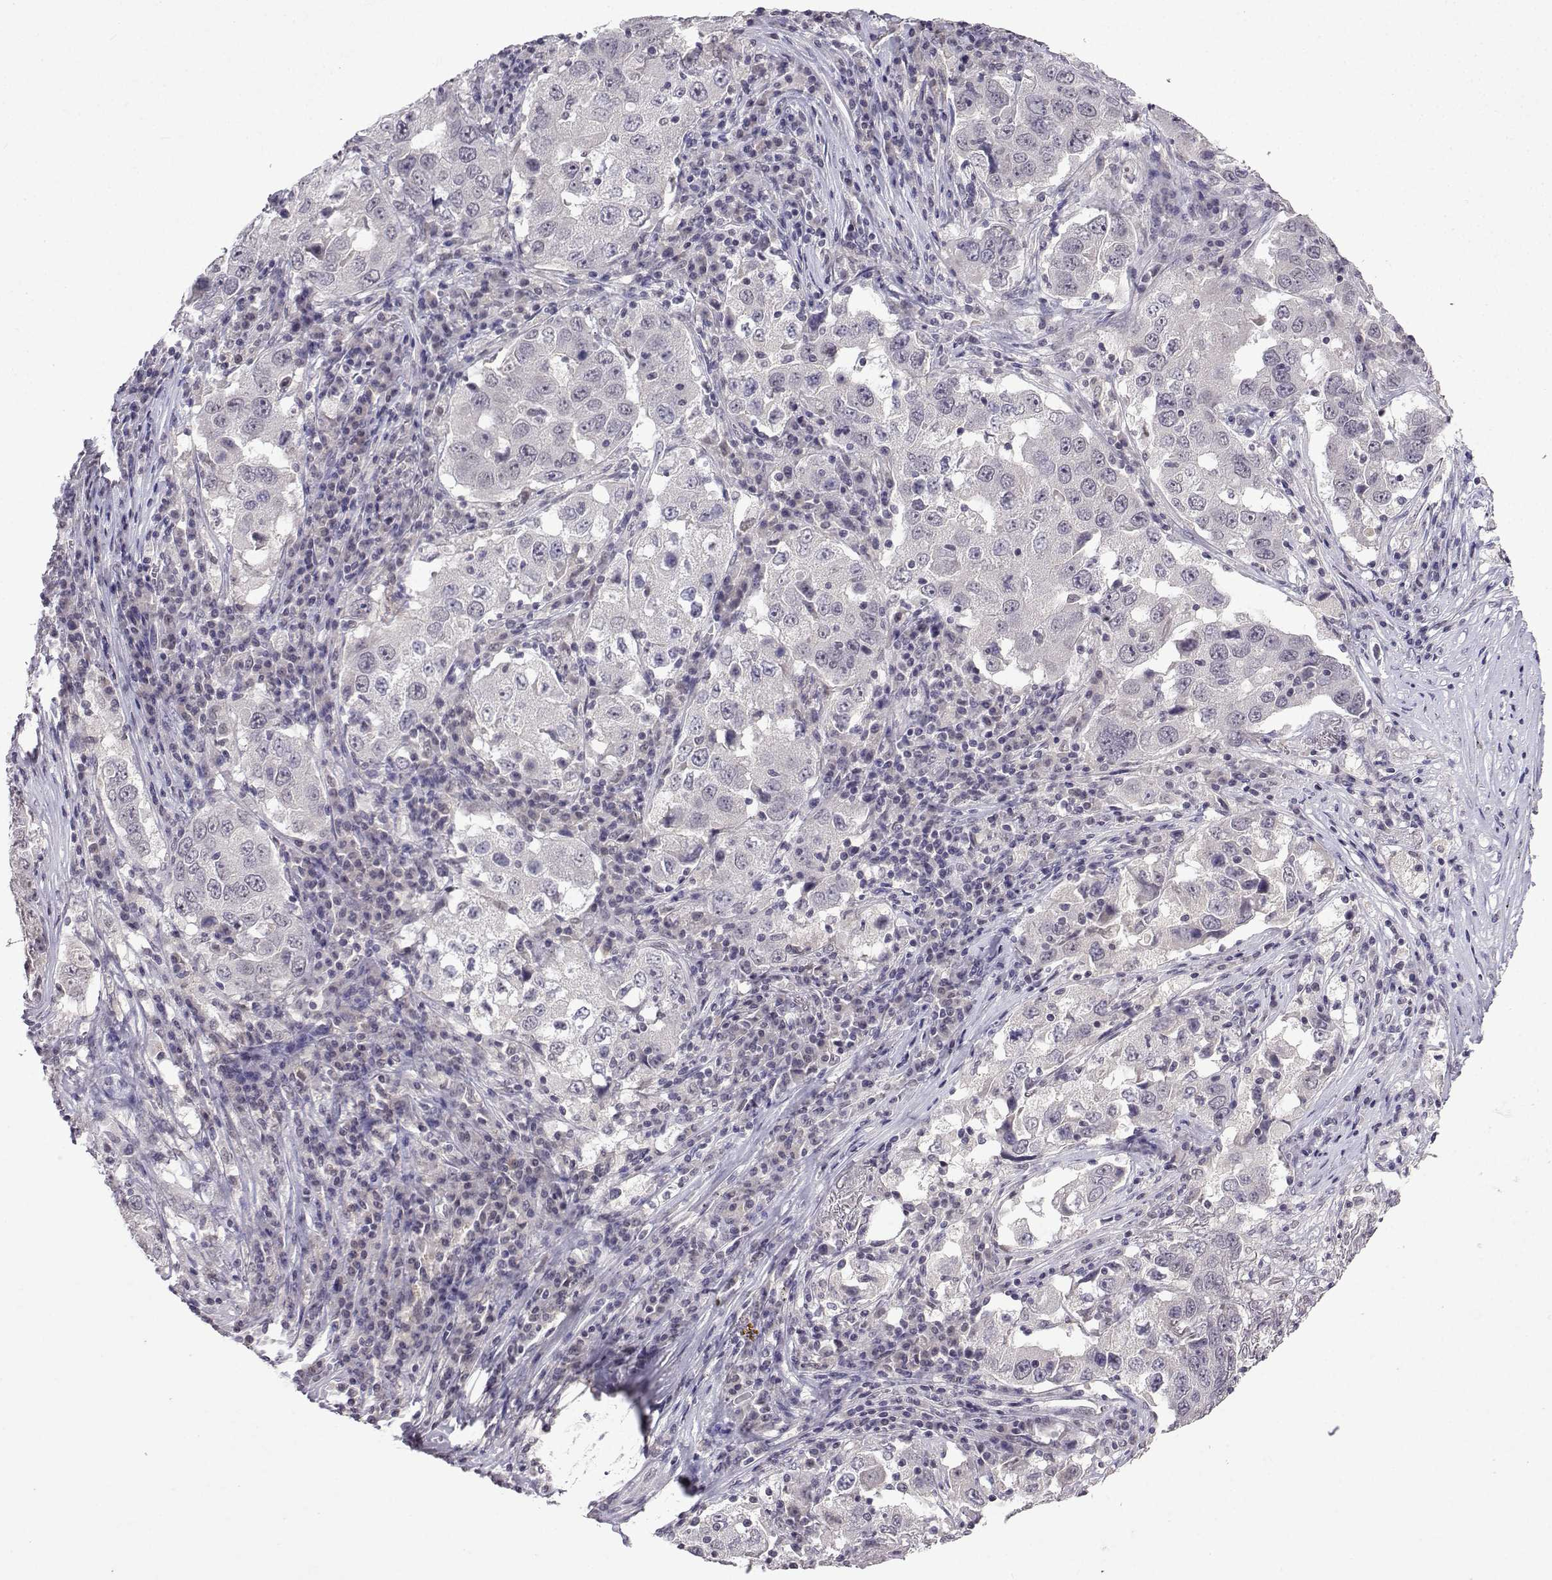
{"staining": {"intensity": "negative", "quantity": "none", "location": "none"}, "tissue": "lung cancer", "cell_type": "Tumor cells", "image_type": "cancer", "snomed": [{"axis": "morphology", "description": "Adenocarcinoma, NOS"}, {"axis": "topography", "description": "Lung"}], "caption": "A micrograph of human lung adenocarcinoma is negative for staining in tumor cells.", "gene": "CCL28", "patient": {"sex": "male", "age": 73}}